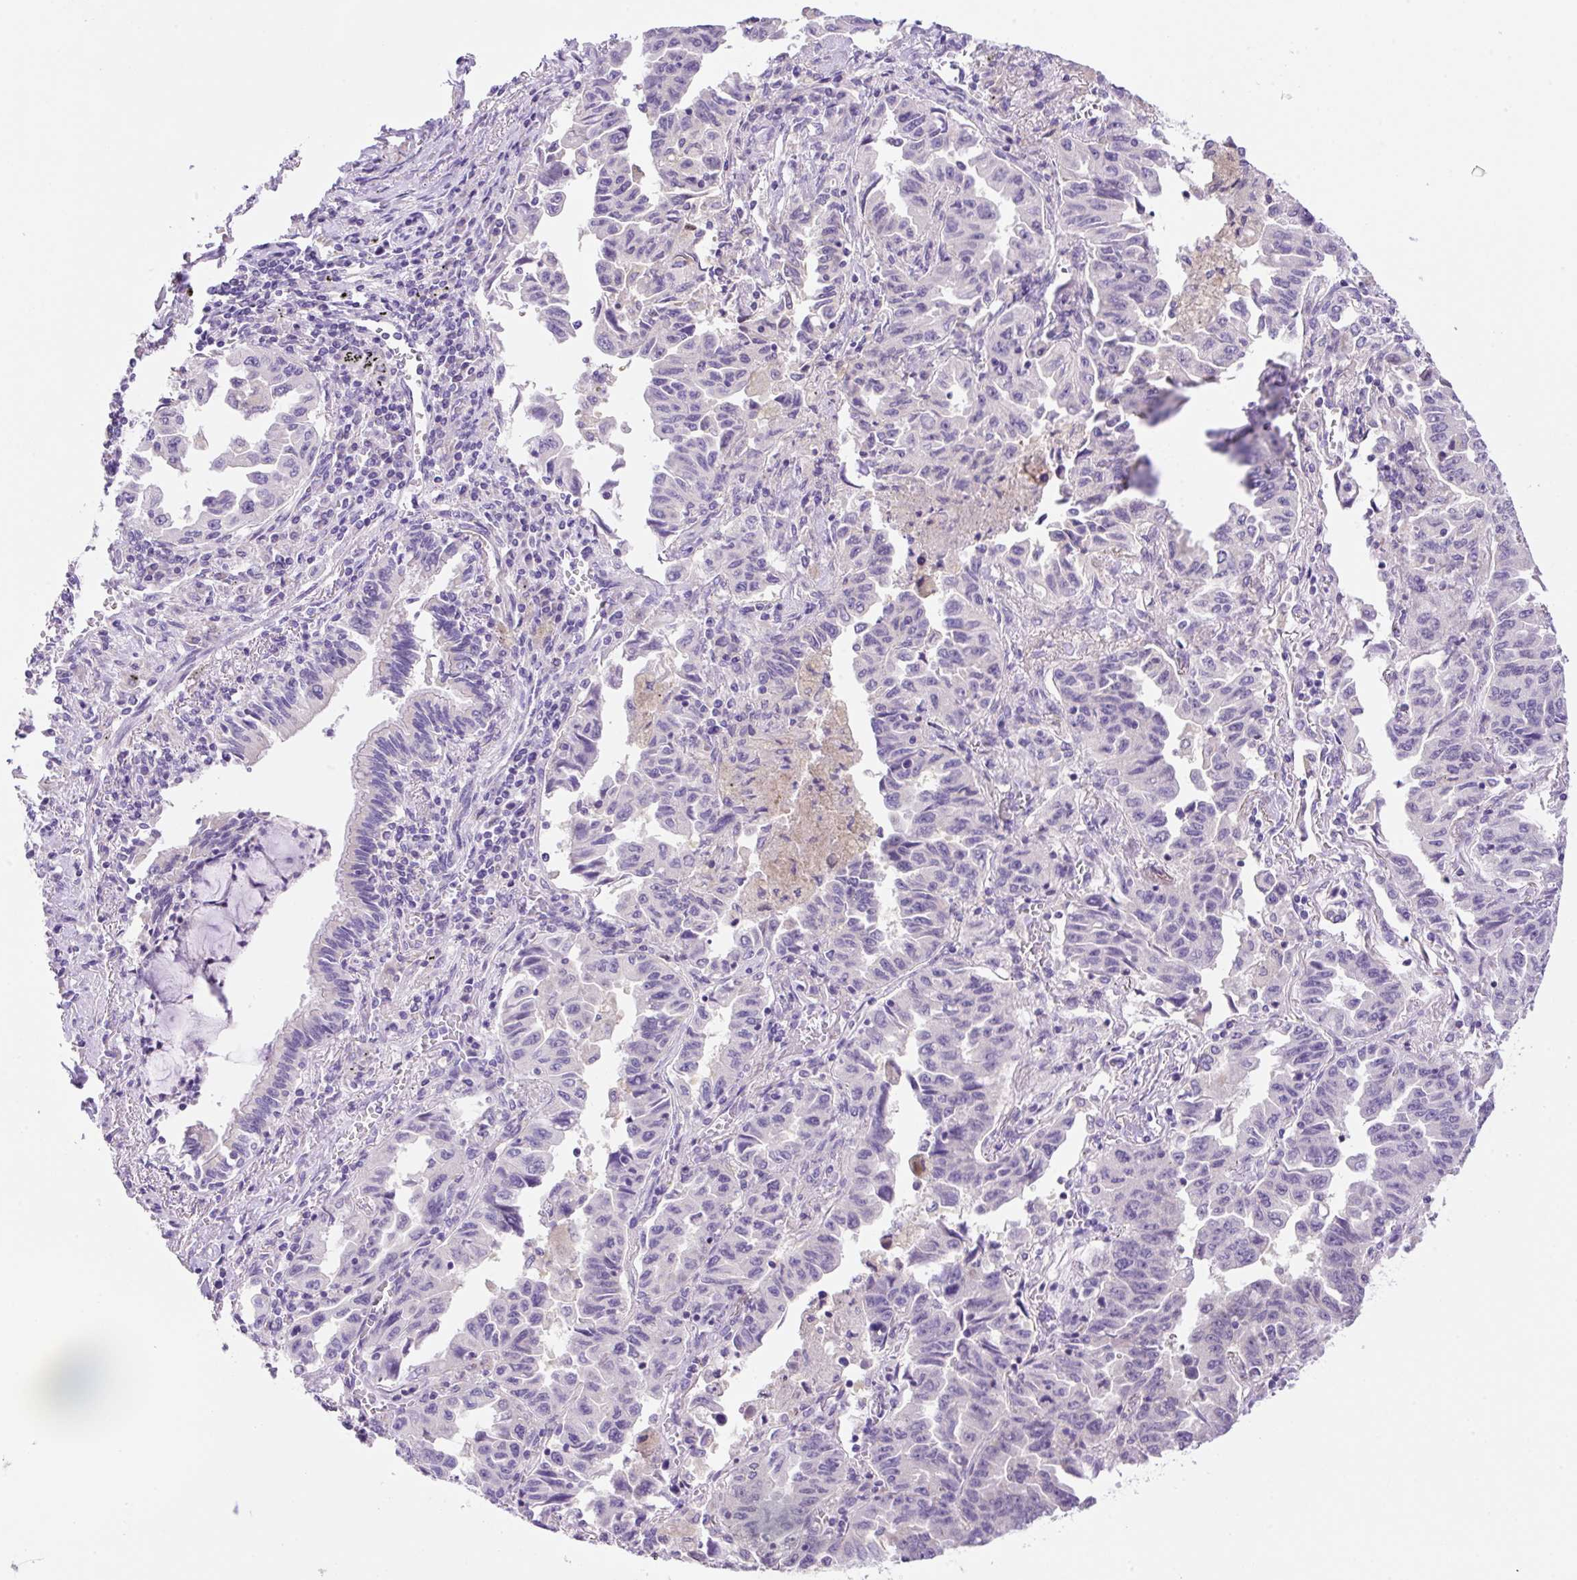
{"staining": {"intensity": "weak", "quantity": "<25%", "location": "cytoplasmic/membranous"}, "tissue": "lung cancer", "cell_type": "Tumor cells", "image_type": "cancer", "snomed": [{"axis": "morphology", "description": "Adenocarcinoma, NOS"}, {"axis": "topography", "description": "Lung"}], "caption": "Tumor cells are negative for protein expression in human lung adenocarcinoma.", "gene": "NDST3", "patient": {"sex": "female", "age": 51}}